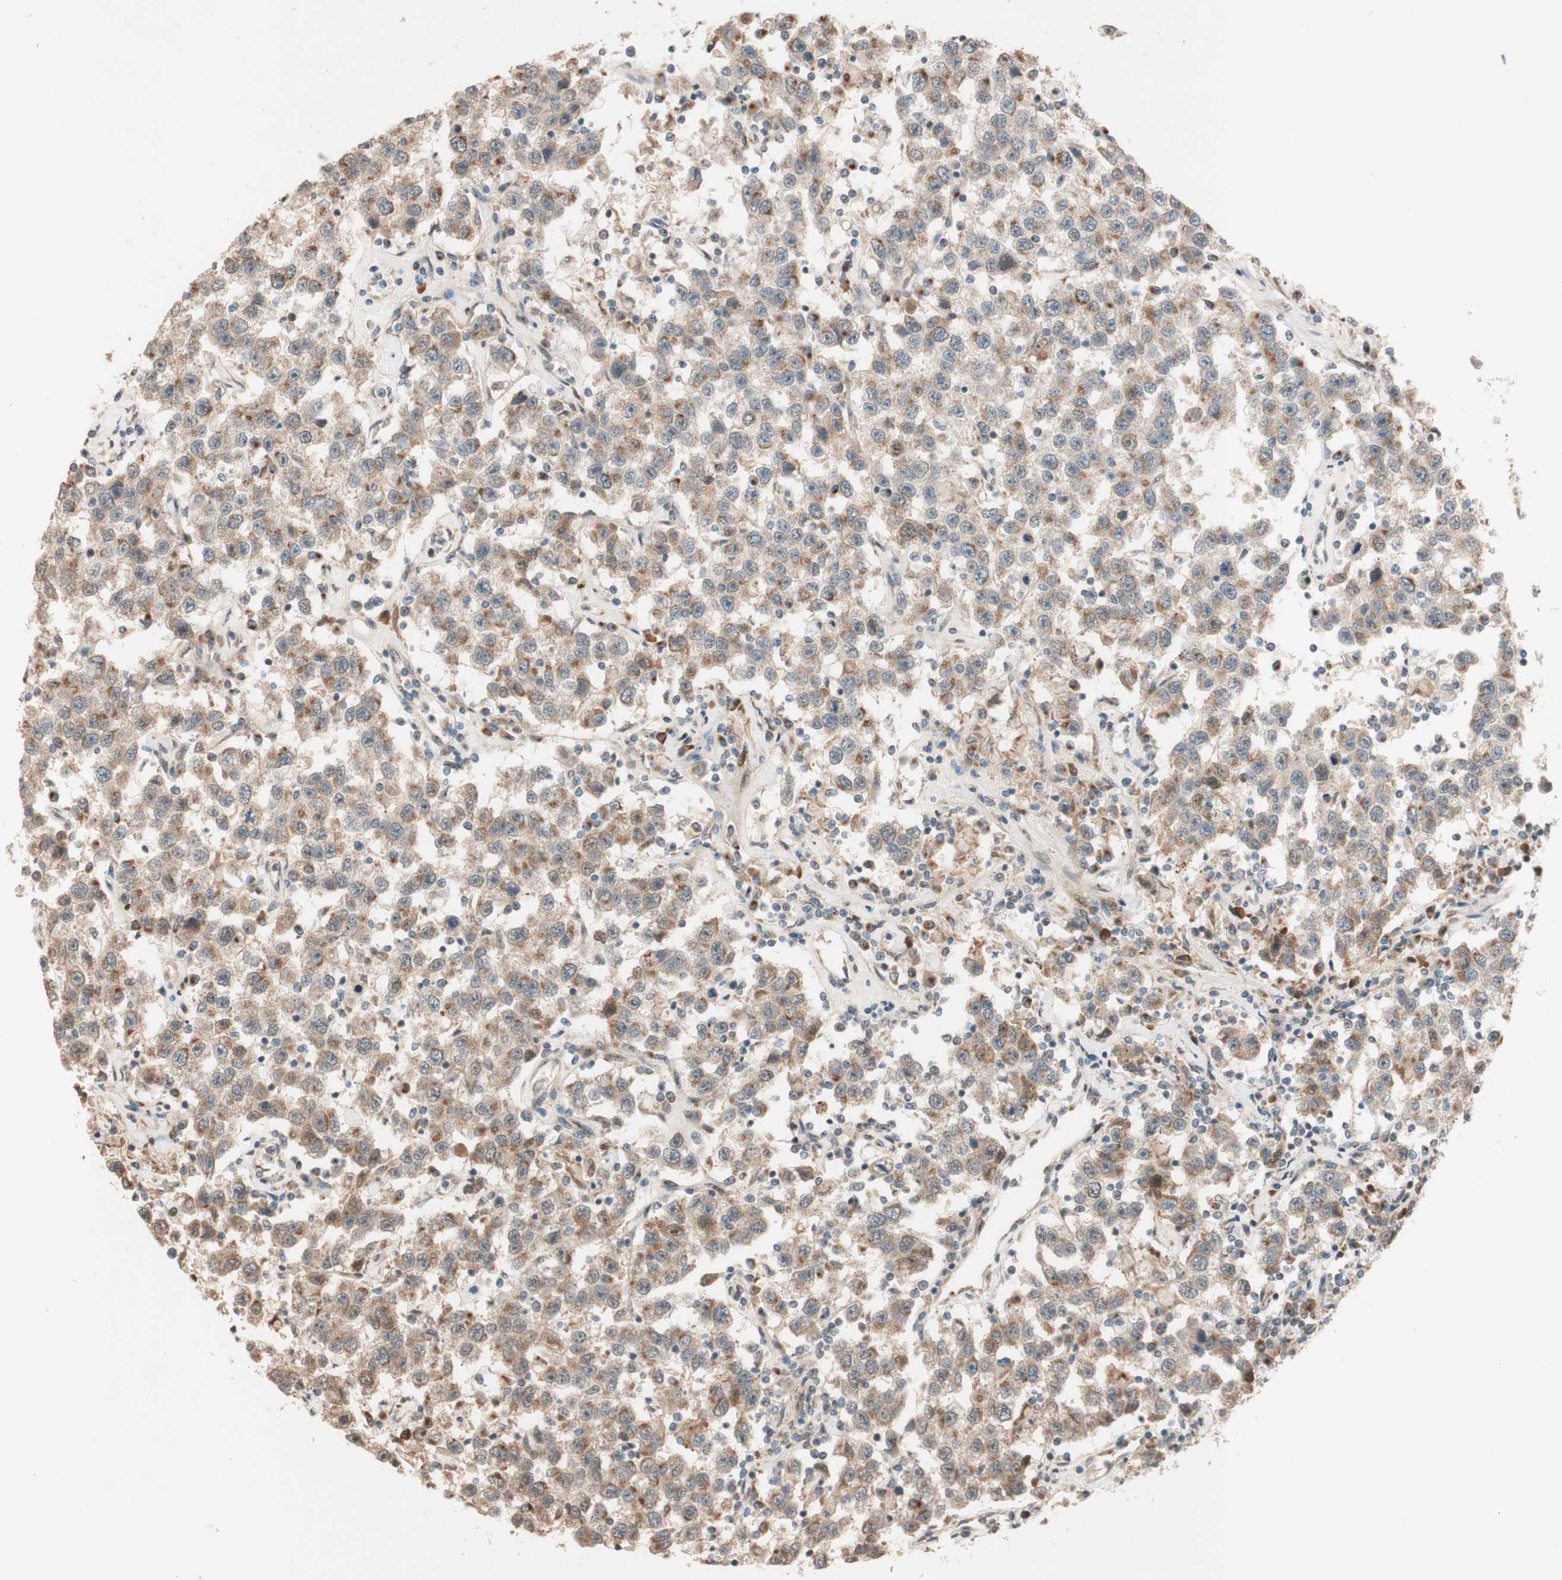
{"staining": {"intensity": "moderate", "quantity": ">75%", "location": "cytoplasmic/membranous"}, "tissue": "testis cancer", "cell_type": "Tumor cells", "image_type": "cancer", "snomed": [{"axis": "morphology", "description": "Seminoma, NOS"}, {"axis": "topography", "description": "Testis"}], "caption": "Moderate cytoplasmic/membranous protein staining is appreciated in about >75% of tumor cells in testis seminoma. (IHC, brightfield microscopy, high magnification).", "gene": "CCNC", "patient": {"sex": "male", "age": 41}}